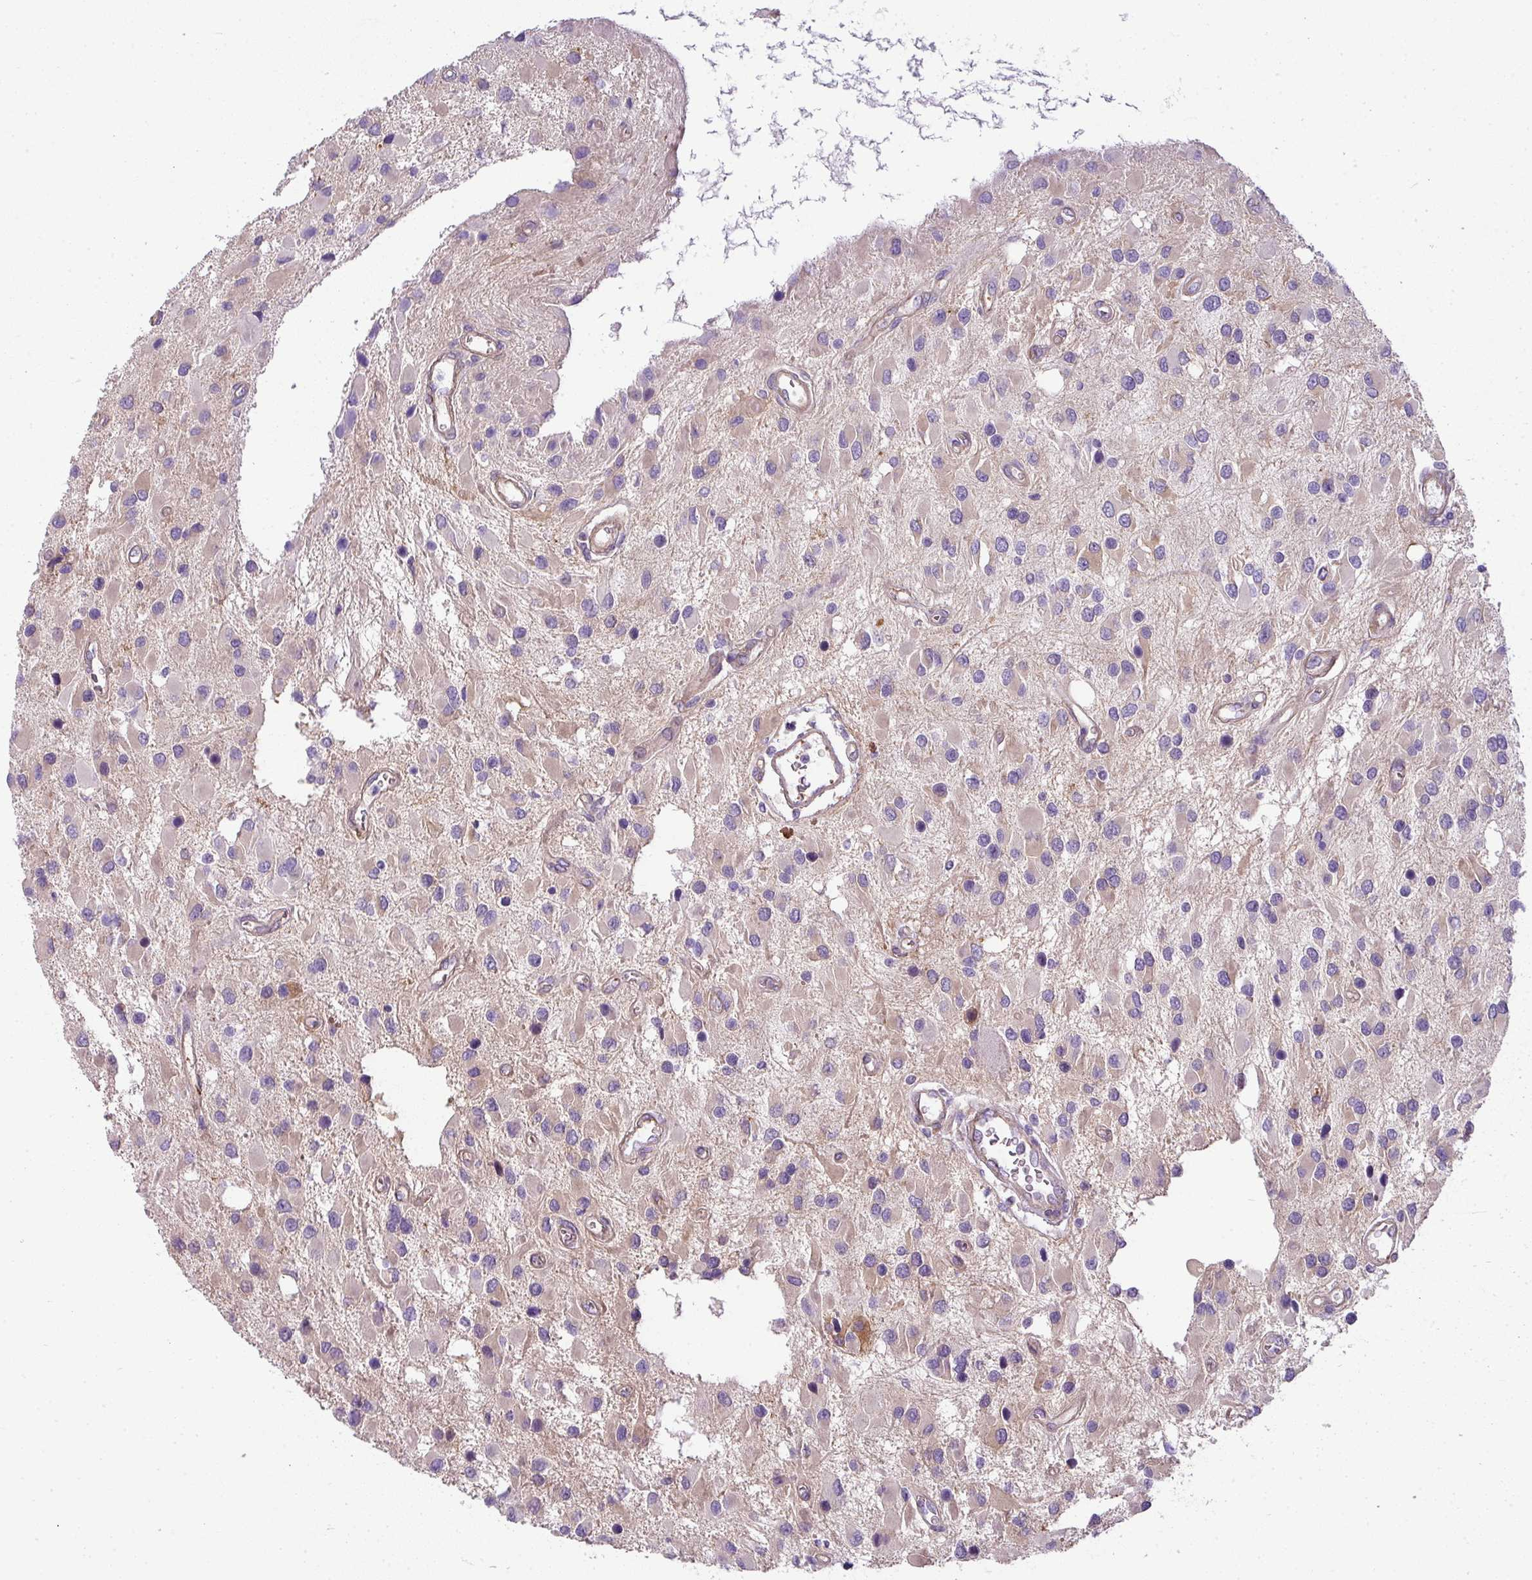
{"staining": {"intensity": "weak", "quantity": "<25%", "location": "cytoplasmic/membranous"}, "tissue": "glioma", "cell_type": "Tumor cells", "image_type": "cancer", "snomed": [{"axis": "morphology", "description": "Glioma, malignant, High grade"}, {"axis": "topography", "description": "Brain"}], "caption": "This is an IHC image of human malignant glioma (high-grade). There is no positivity in tumor cells.", "gene": "PALS2", "patient": {"sex": "male", "age": 53}}